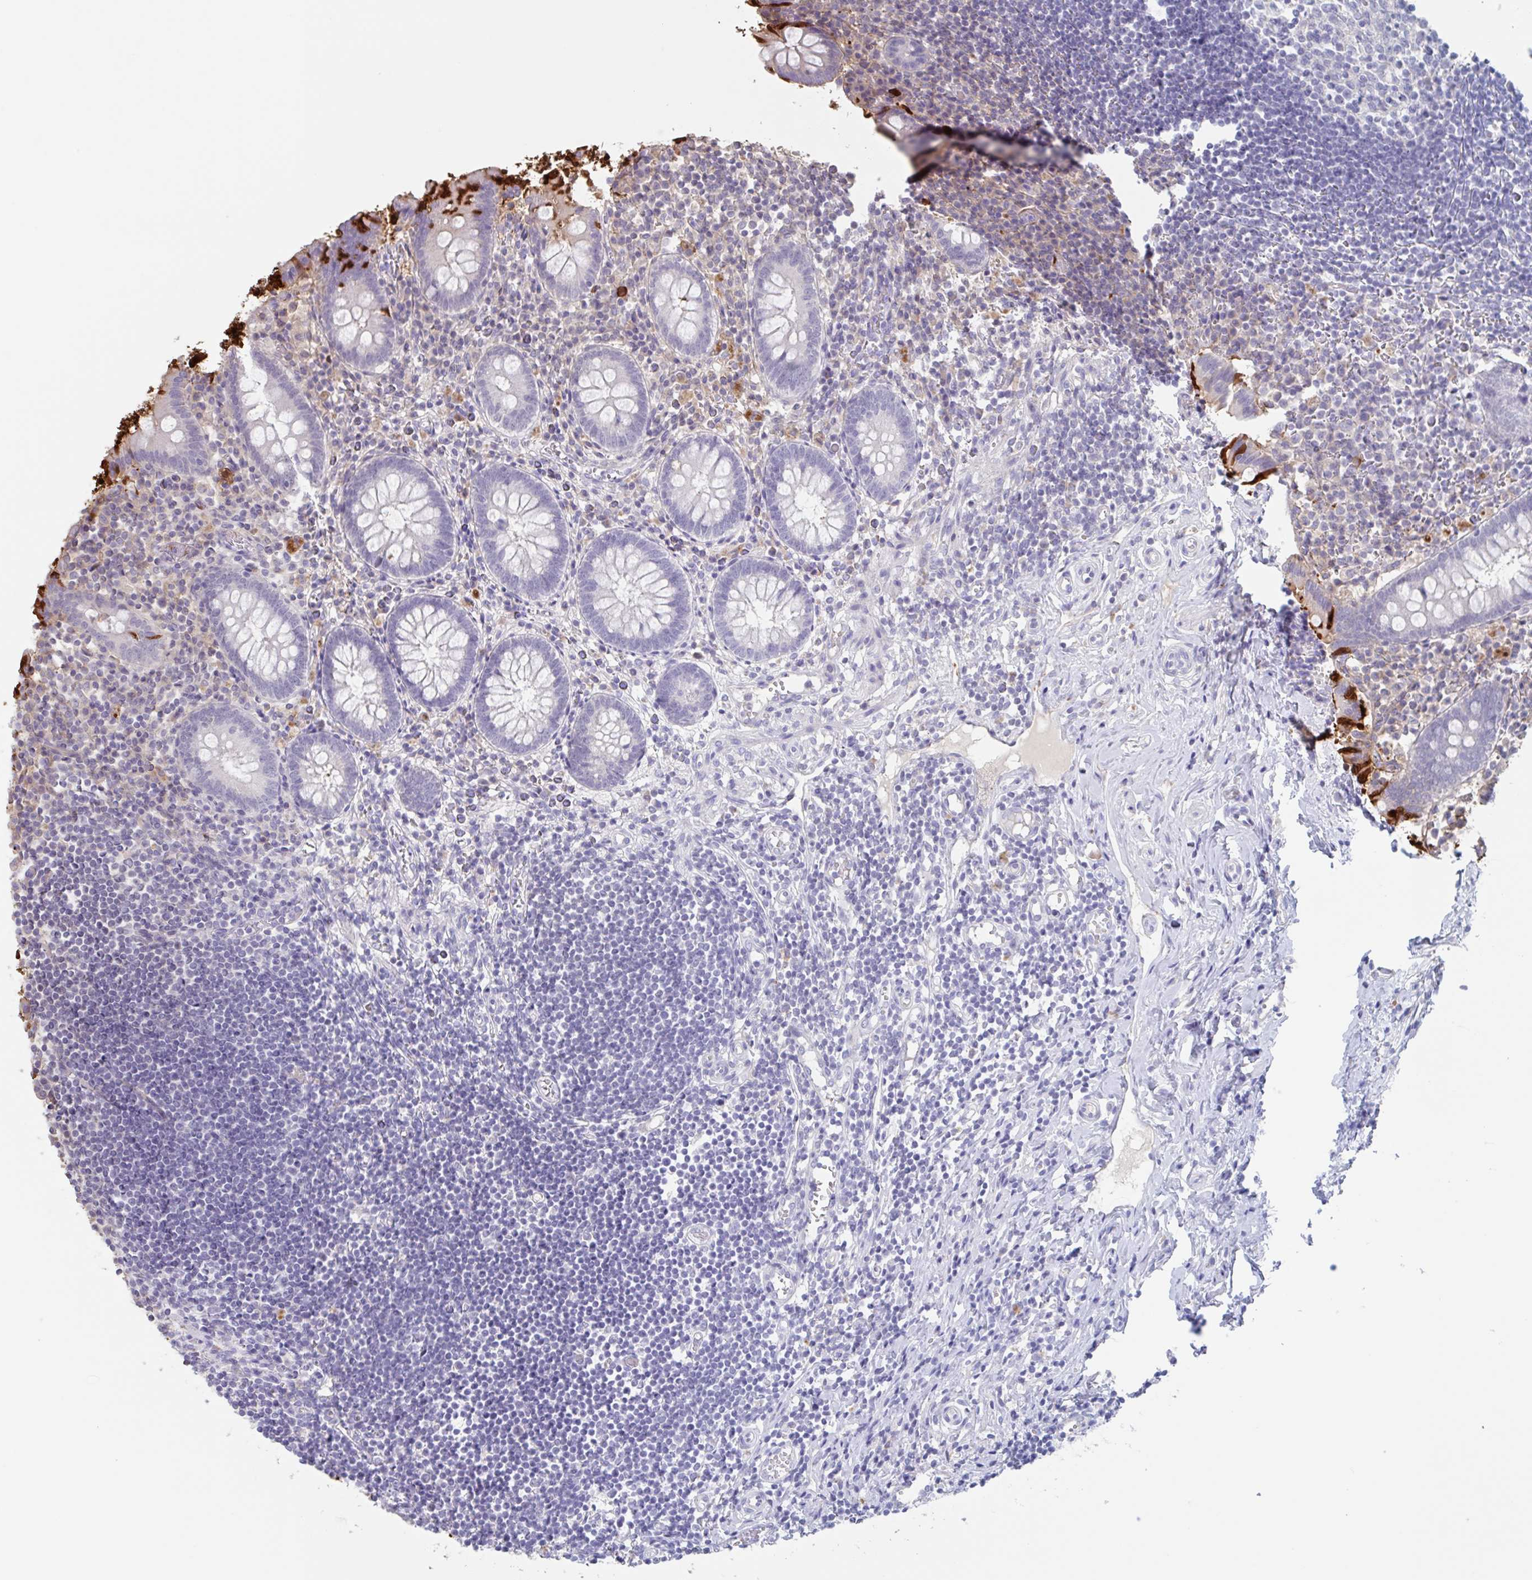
{"staining": {"intensity": "negative", "quantity": "none", "location": "none"}, "tissue": "appendix", "cell_type": "Glandular cells", "image_type": "normal", "snomed": [{"axis": "morphology", "description": "Normal tissue, NOS"}, {"axis": "topography", "description": "Appendix"}], "caption": "The histopathology image exhibits no significant expression in glandular cells of appendix.", "gene": "NOXRED1", "patient": {"sex": "female", "age": 17}}